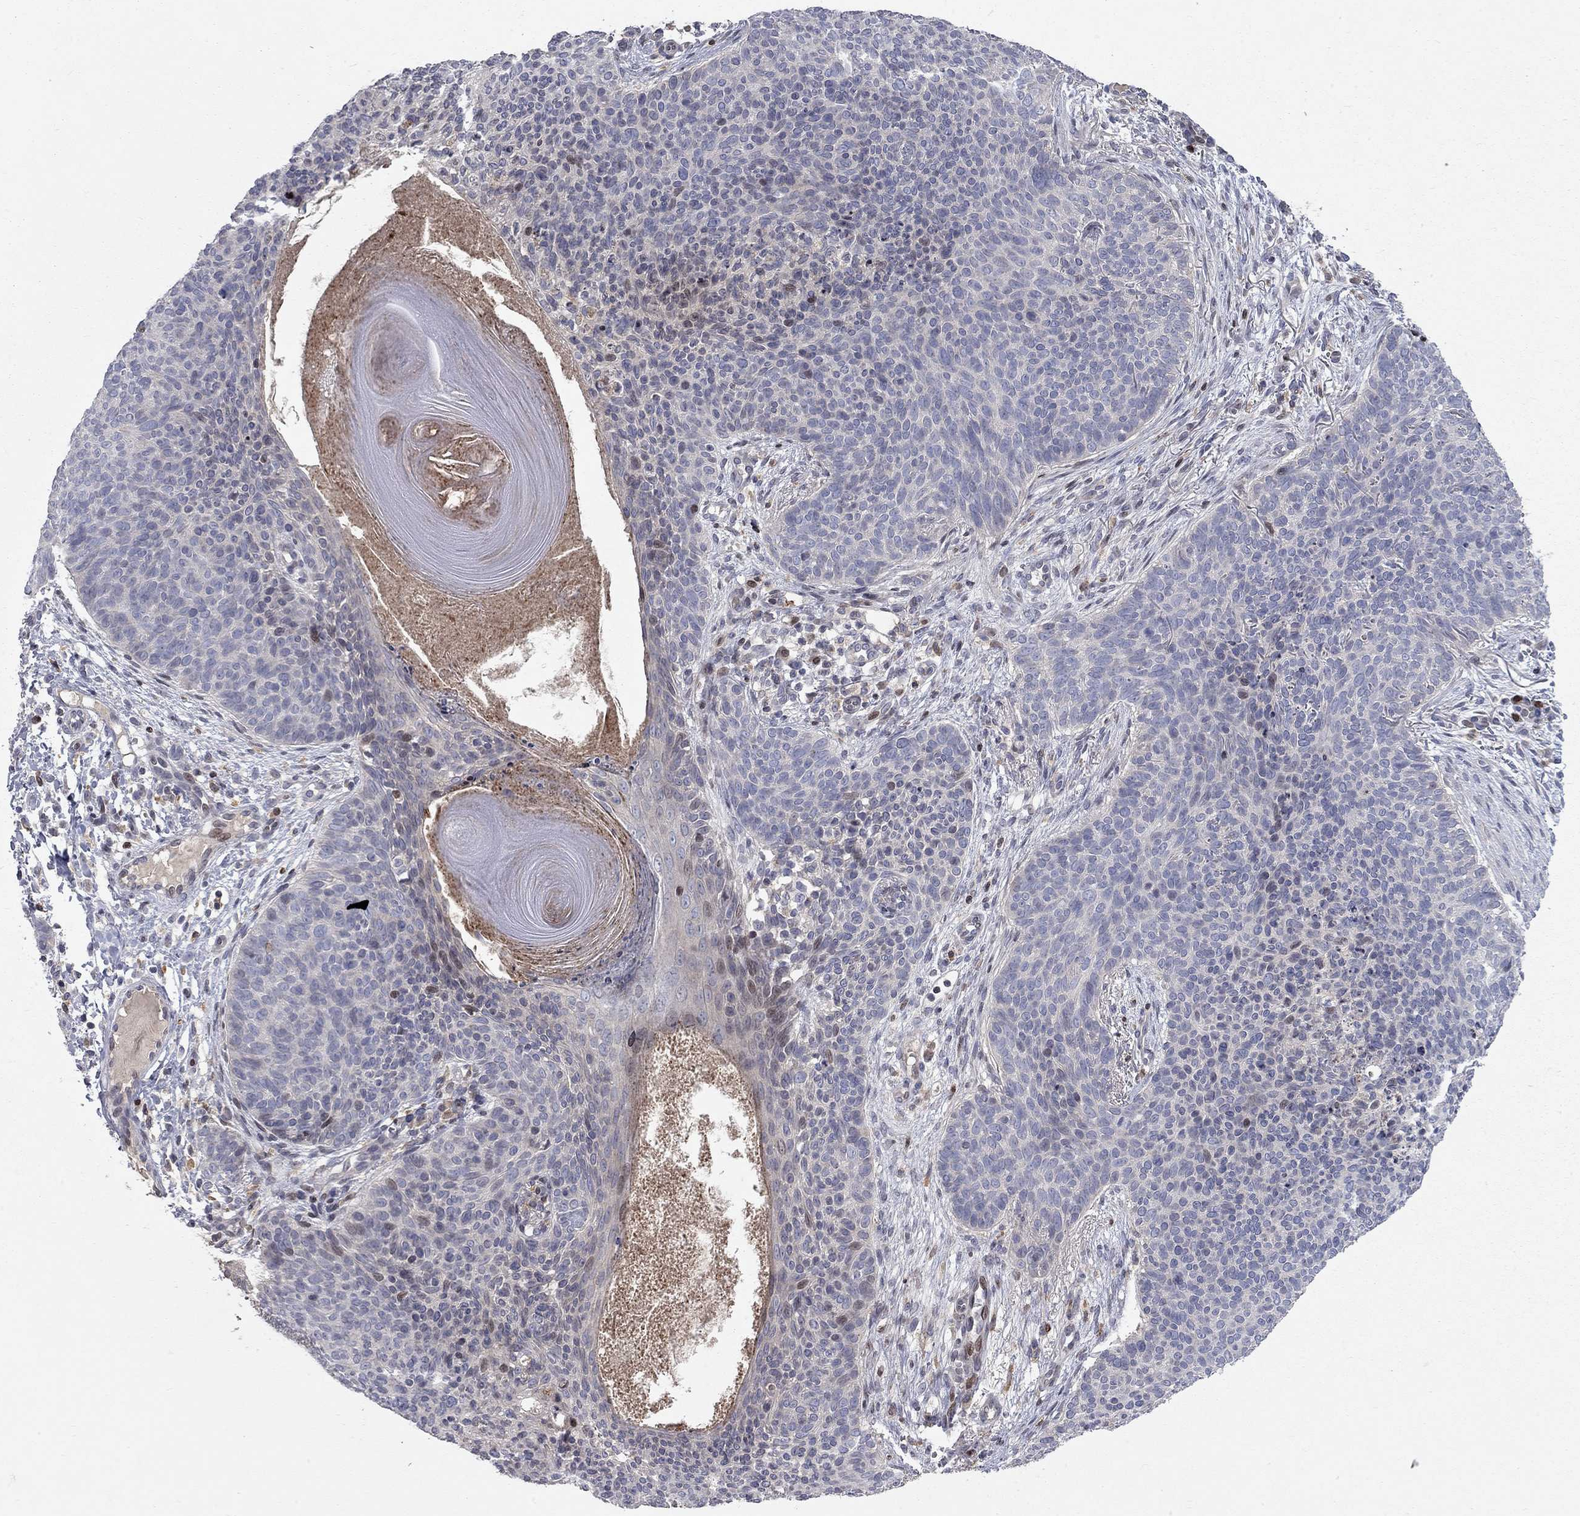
{"staining": {"intensity": "negative", "quantity": "none", "location": "none"}, "tissue": "skin cancer", "cell_type": "Tumor cells", "image_type": "cancer", "snomed": [{"axis": "morphology", "description": "Basal cell carcinoma"}, {"axis": "topography", "description": "Skin"}], "caption": "An immunohistochemistry histopathology image of basal cell carcinoma (skin) is shown. There is no staining in tumor cells of basal cell carcinoma (skin).", "gene": "ERN2", "patient": {"sex": "male", "age": 64}}